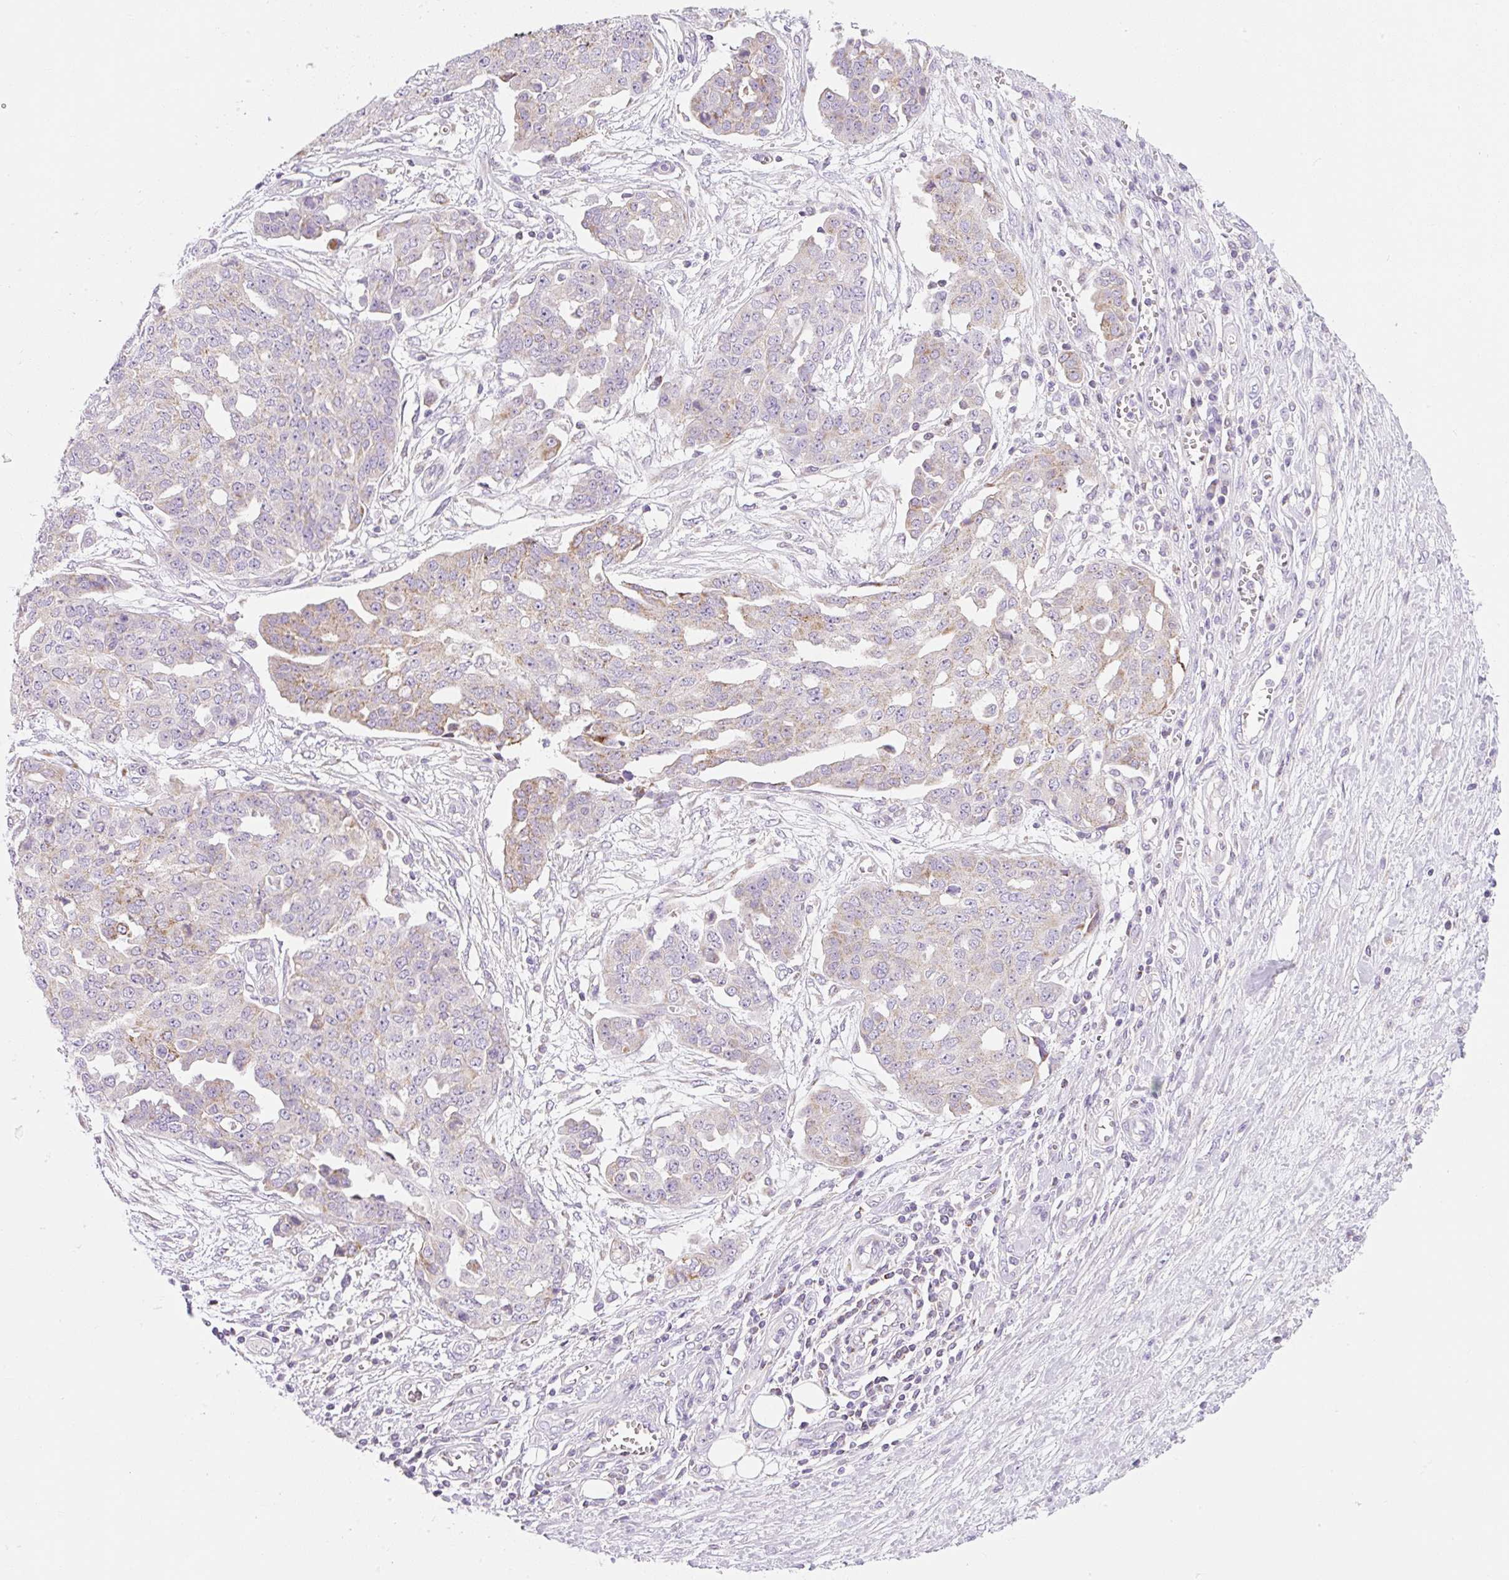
{"staining": {"intensity": "weak", "quantity": "<25%", "location": "cytoplasmic/membranous"}, "tissue": "ovarian cancer", "cell_type": "Tumor cells", "image_type": "cancer", "snomed": [{"axis": "morphology", "description": "Cystadenocarcinoma, serous, NOS"}, {"axis": "topography", "description": "Soft tissue"}, {"axis": "topography", "description": "Ovary"}], "caption": "This histopathology image is of serous cystadenocarcinoma (ovarian) stained with IHC to label a protein in brown with the nuclei are counter-stained blue. There is no positivity in tumor cells. (DAB (3,3'-diaminobenzidine) immunohistochemistry (IHC) with hematoxylin counter stain).", "gene": "FOCAD", "patient": {"sex": "female", "age": 57}}